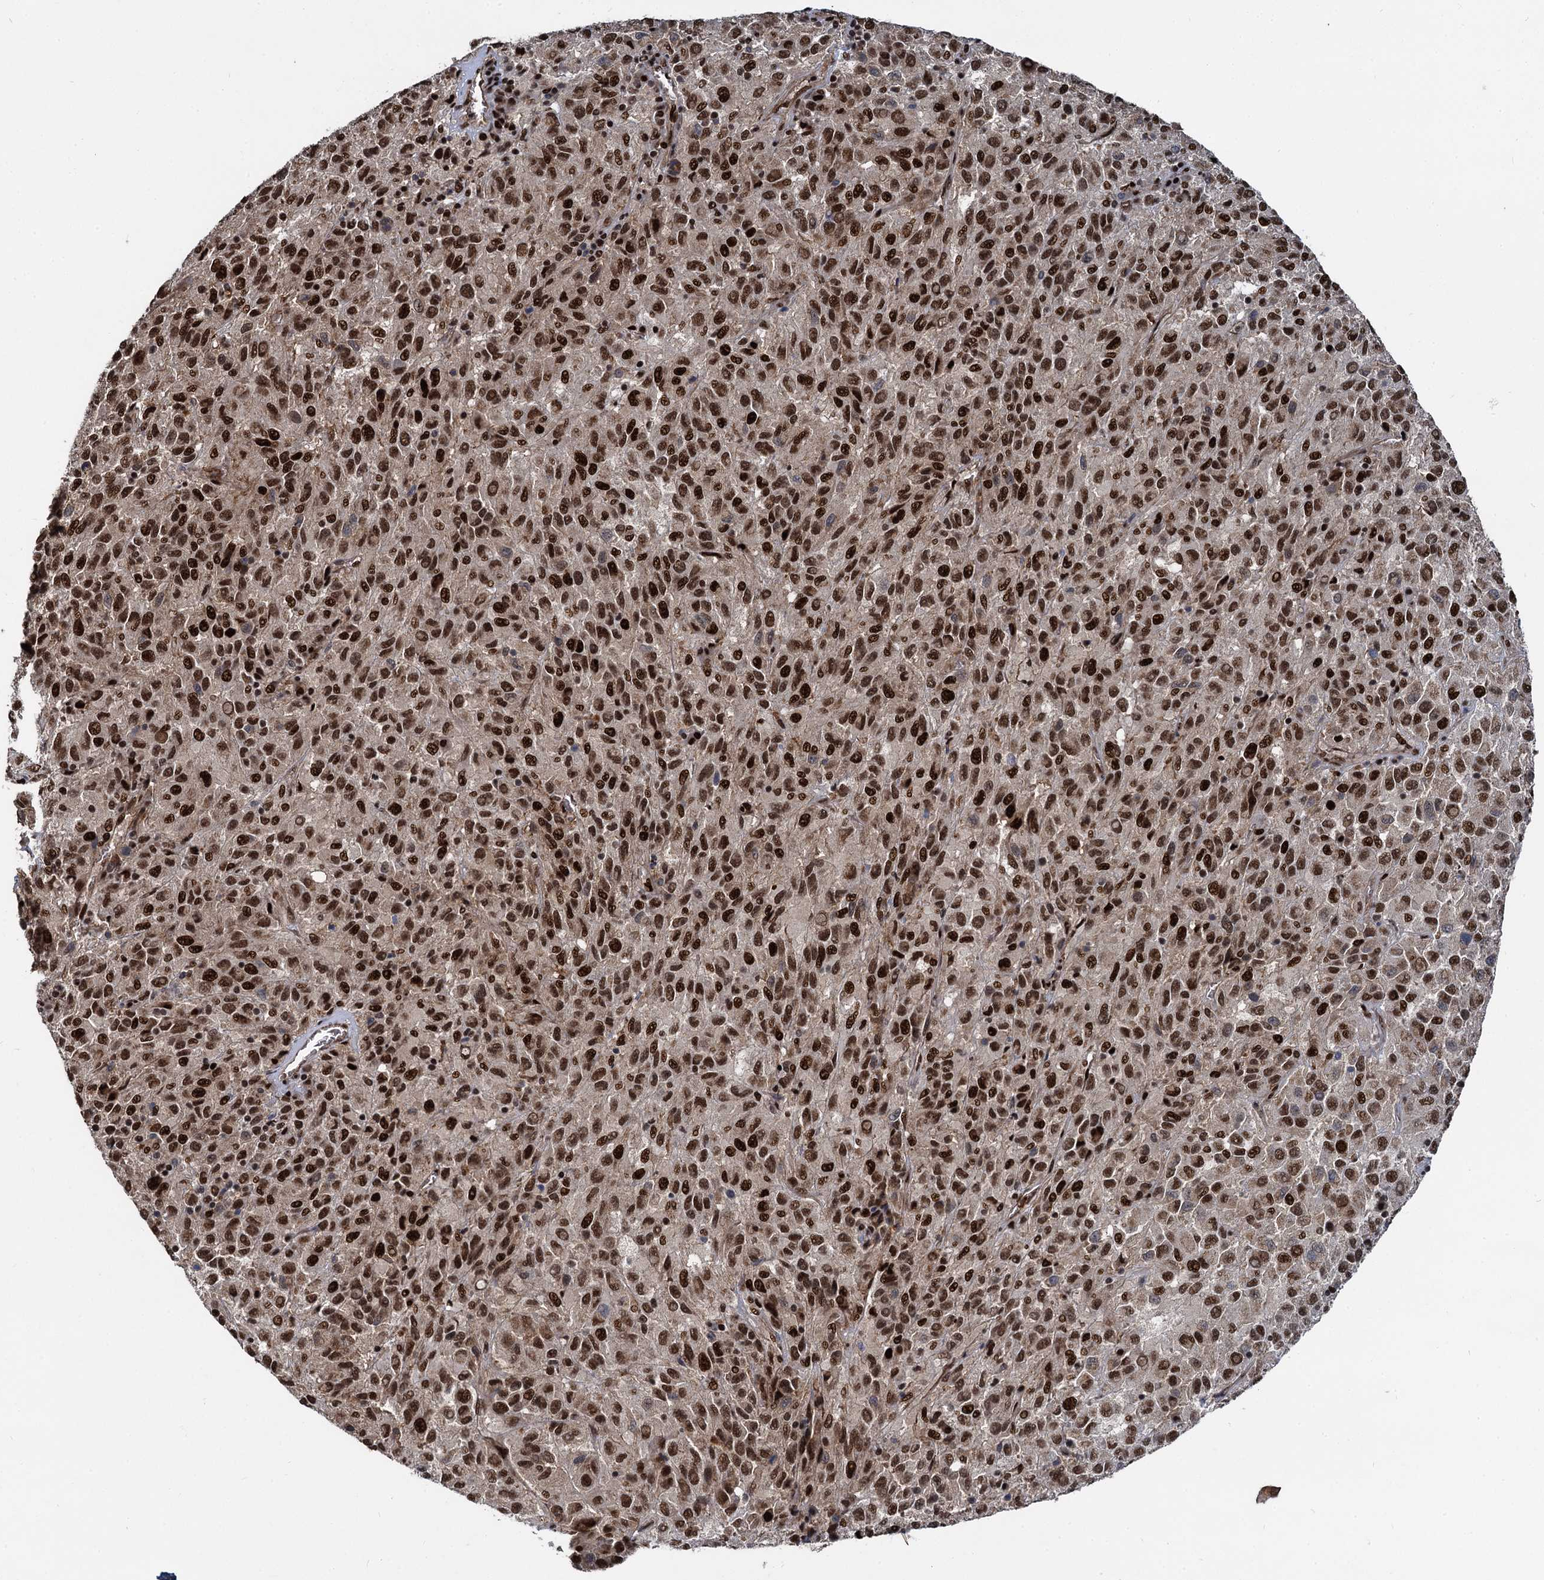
{"staining": {"intensity": "strong", "quantity": ">75%", "location": "nuclear"}, "tissue": "melanoma", "cell_type": "Tumor cells", "image_type": "cancer", "snomed": [{"axis": "morphology", "description": "Malignant melanoma, Metastatic site"}, {"axis": "topography", "description": "Lung"}], "caption": "About >75% of tumor cells in melanoma exhibit strong nuclear protein positivity as visualized by brown immunohistochemical staining.", "gene": "ANKRD49", "patient": {"sex": "male", "age": 64}}